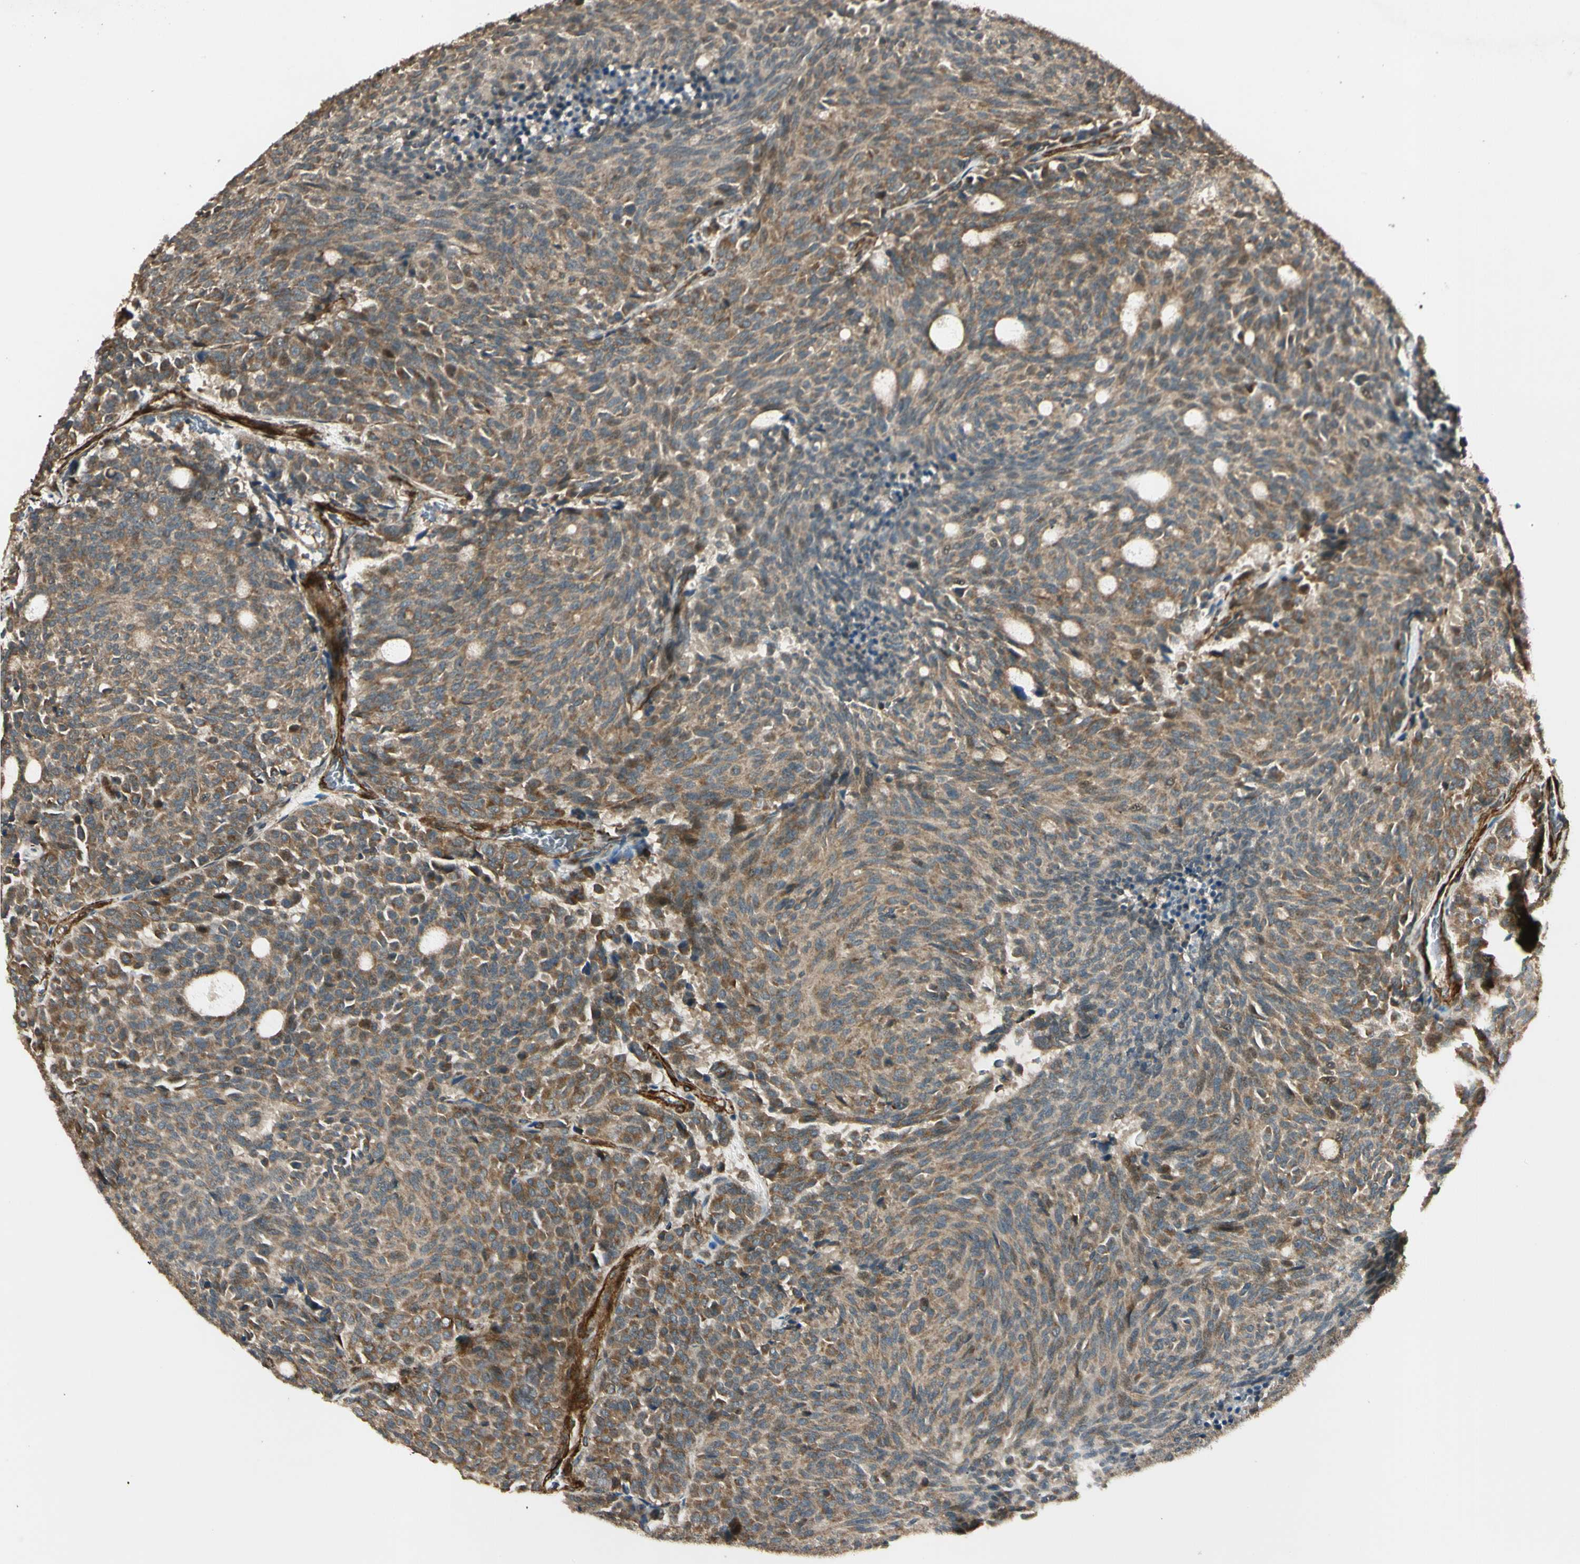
{"staining": {"intensity": "moderate", "quantity": ">75%", "location": "cytoplasmic/membranous"}, "tissue": "carcinoid", "cell_type": "Tumor cells", "image_type": "cancer", "snomed": [{"axis": "morphology", "description": "Carcinoid, malignant, NOS"}, {"axis": "topography", "description": "Pancreas"}], "caption": "A brown stain shows moderate cytoplasmic/membranous staining of a protein in carcinoid (malignant) tumor cells.", "gene": "GCK", "patient": {"sex": "female", "age": 54}}